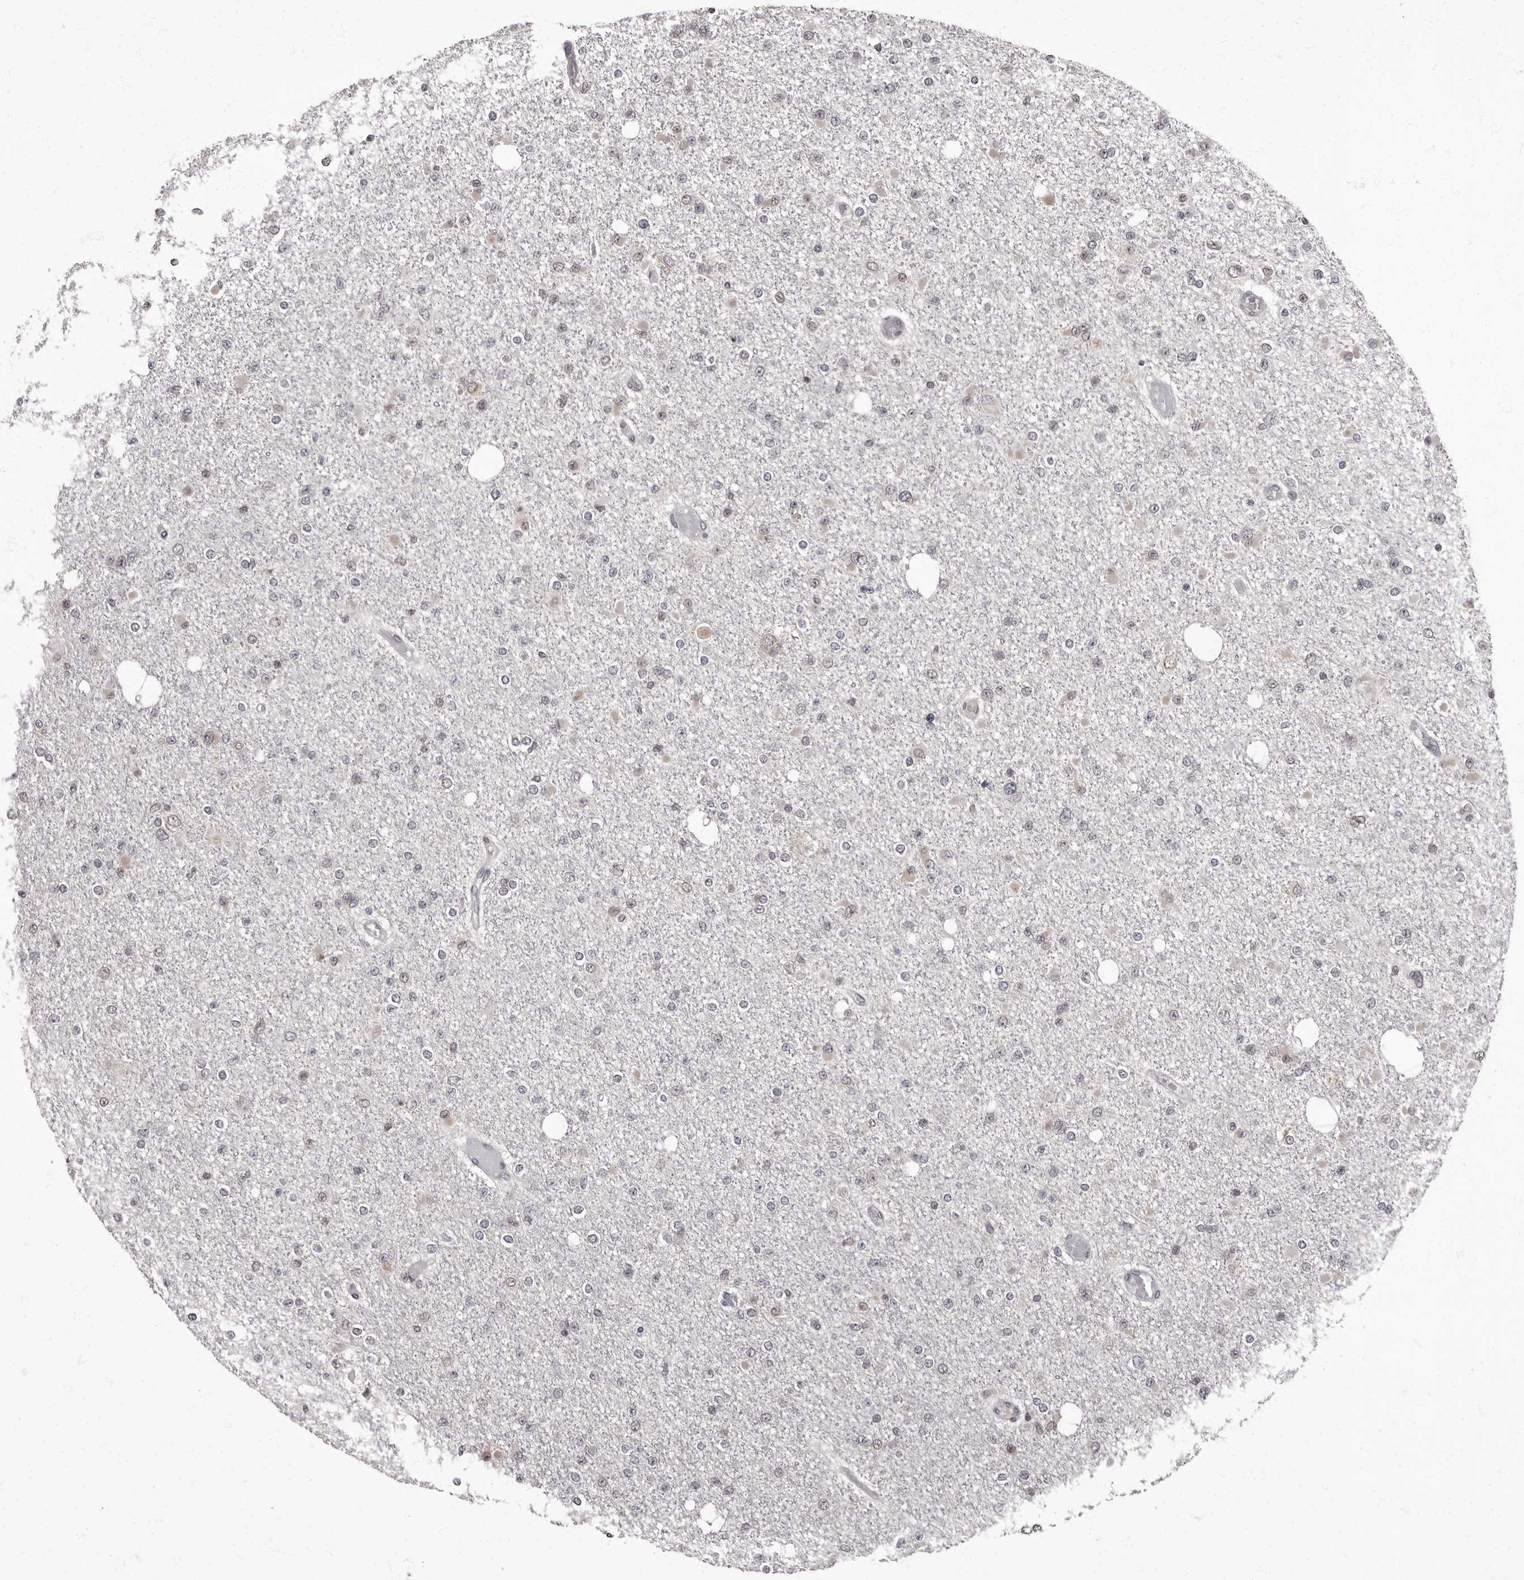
{"staining": {"intensity": "negative", "quantity": "none", "location": "none"}, "tissue": "glioma", "cell_type": "Tumor cells", "image_type": "cancer", "snomed": [{"axis": "morphology", "description": "Glioma, malignant, Low grade"}, {"axis": "topography", "description": "Brain"}], "caption": "This is an immunohistochemistry (IHC) micrograph of glioma. There is no expression in tumor cells.", "gene": "C1orf50", "patient": {"sex": "female", "age": 22}}